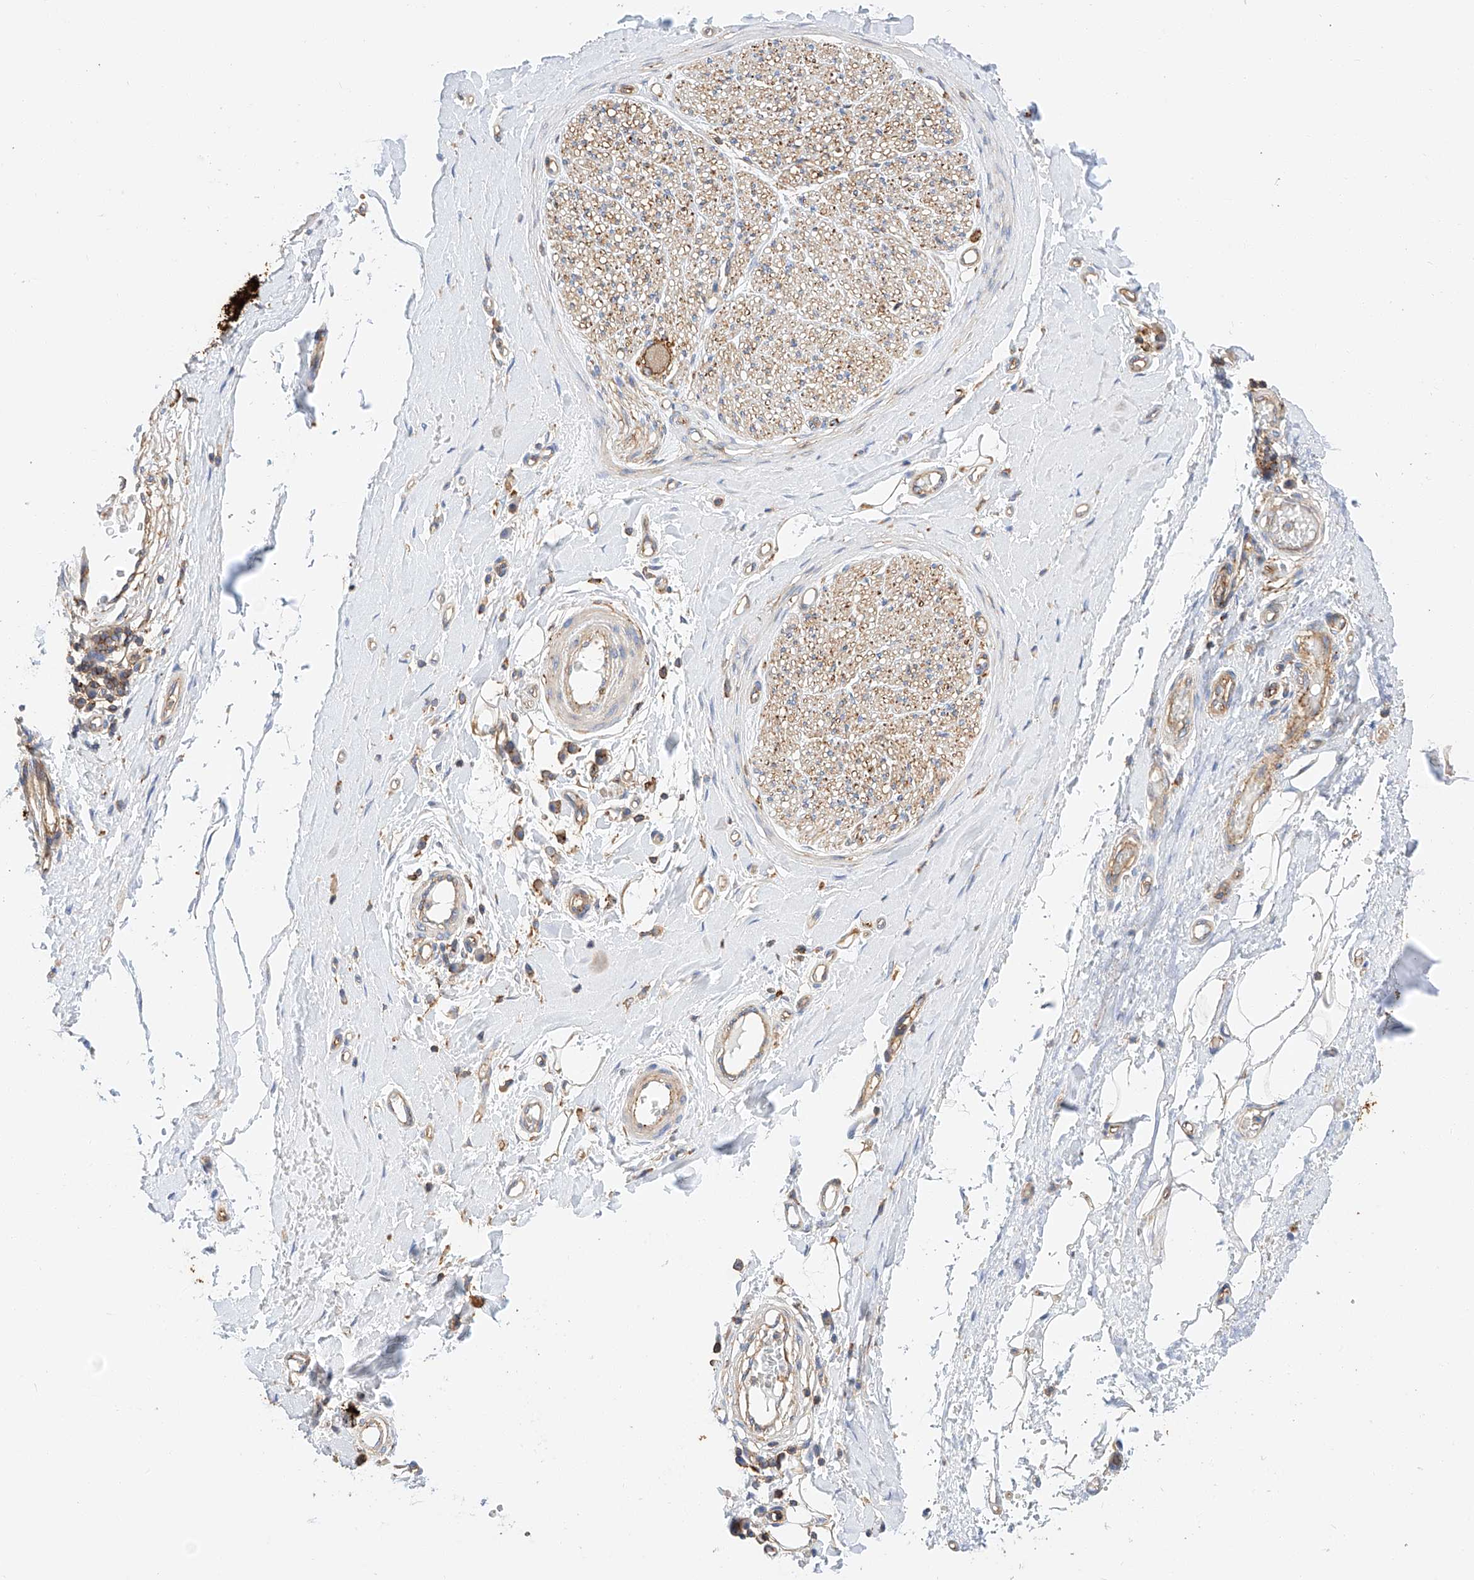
{"staining": {"intensity": "weak", "quantity": ">75%", "location": "cytoplasmic/membranous"}, "tissue": "adipose tissue", "cell_type": "Adipocytes", "image_type": "normal", "snomed": [{"axis": "morphology", "description": "Normal tissue, NOS"}, {"axis": "morphology", "description": "Adenocarcinoma, NOS"}, {"axis": "topography", "description": "Esophagus"}, {"axis": "topography", "description": "Stomach, upper"}, {"axis": "topography", "description": "Peripheral nerve tissue"}], "caption": "Weak cytoplasmic/membranous protein expression is identified in approximately >75% of adipocytes in adipose tissue.", "gene": "ENSG00000259132", "patient": {"sex": "male", "age": 62}}